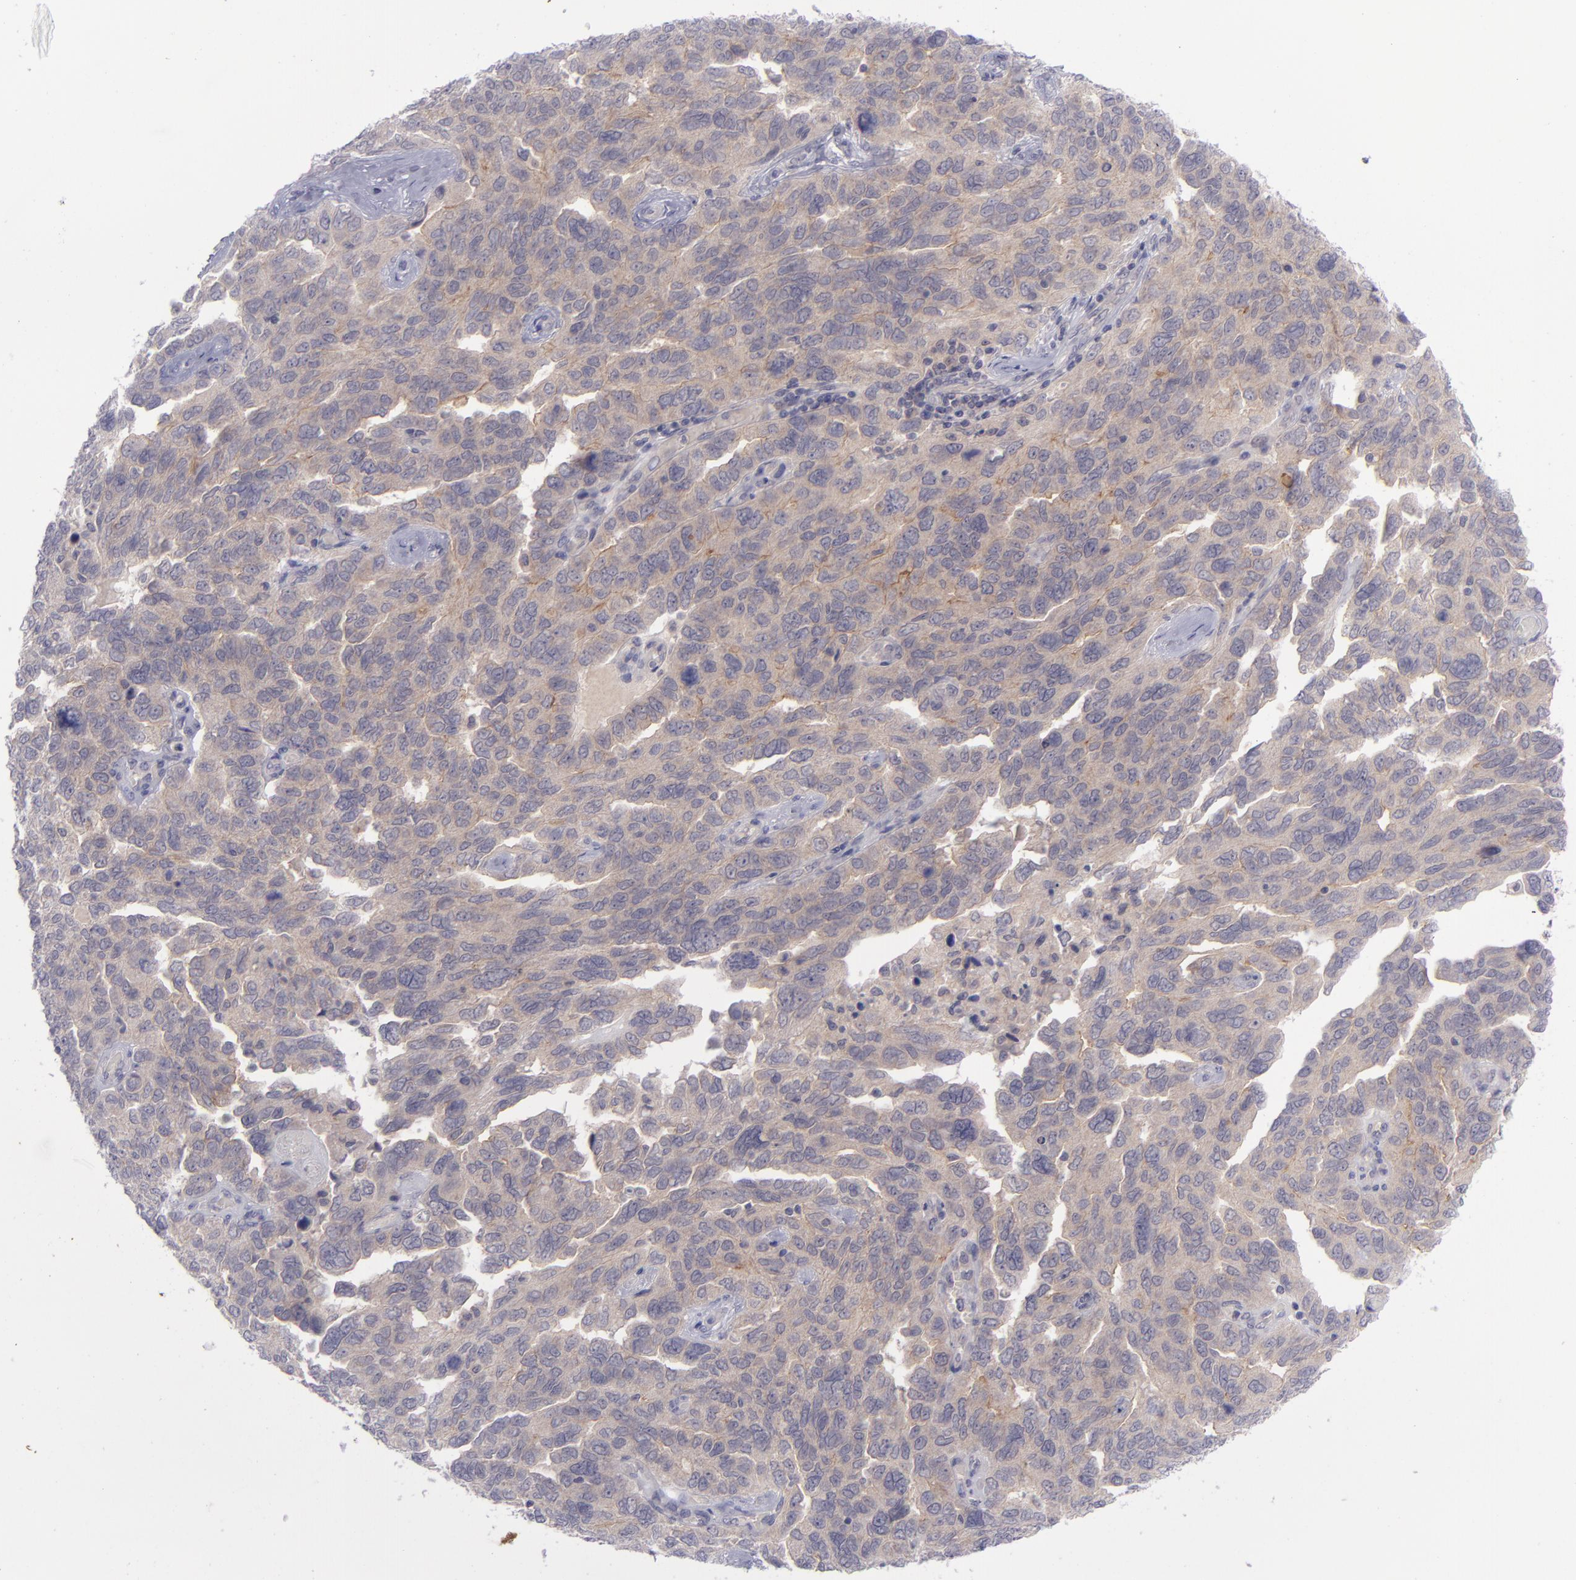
{"staining": {"intensity": "moderate", "quantity": "25%-75%", "location": "cytoplasmic/membranous"}, "tissue": "ovarian cancer", "cell_type": "Tumor cells", "image_type": "cancer", "snomed": [{"axis": "morphology", "description": "Cystadenocarcinoma, serous, NOS"}, {"axis": "topography", "description": "Ovary"}], "caption": "Immunohistochemical staining of ovarian serous cystadenocarcinoma exhibits medium levels of moderate cytoplasmic/membranous protein positivity in about 25%-75% of tumor cells.", "gene": "EVPL", "patient": {"sex": "female", "age": 64}}